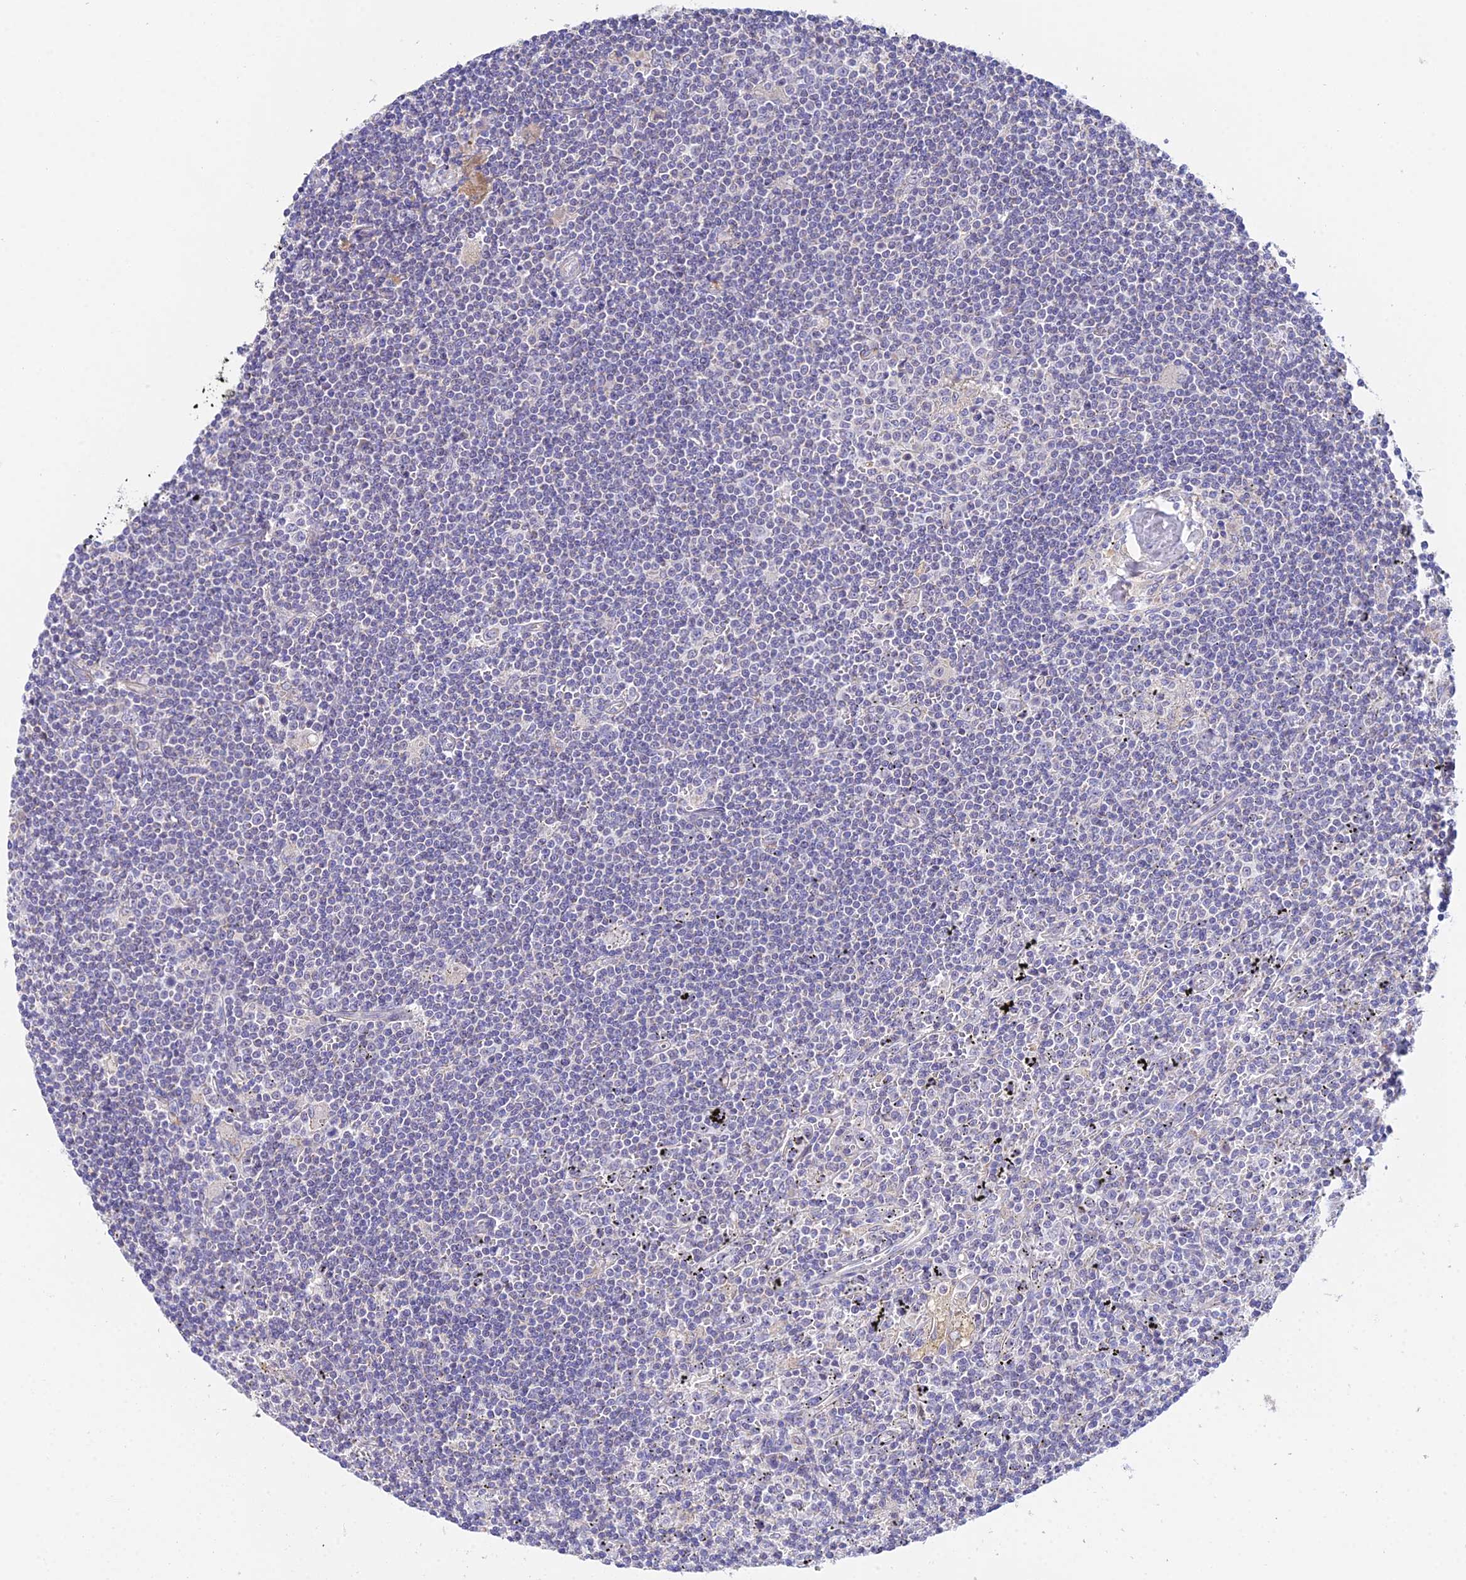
{"staining": {"intensity": "negative", "quantity": "none", "location": "none"}, "tissue": "lymphoma", "cell_type": "Tumor cells", "image_type": "cancer", "snomed": [{"axis": "morphology", "description": "Malignant lymphoma, non-Hodgkin's type, Low grade"}, {"axis": "topography", "description": "Spleen"}], "caption": "DAB immunohistochemical staining of lymphoma displays no significant positivity in tumor cells.", "gene": "PPP2R2C", "patient": {"sex": "male", "age": 76}}